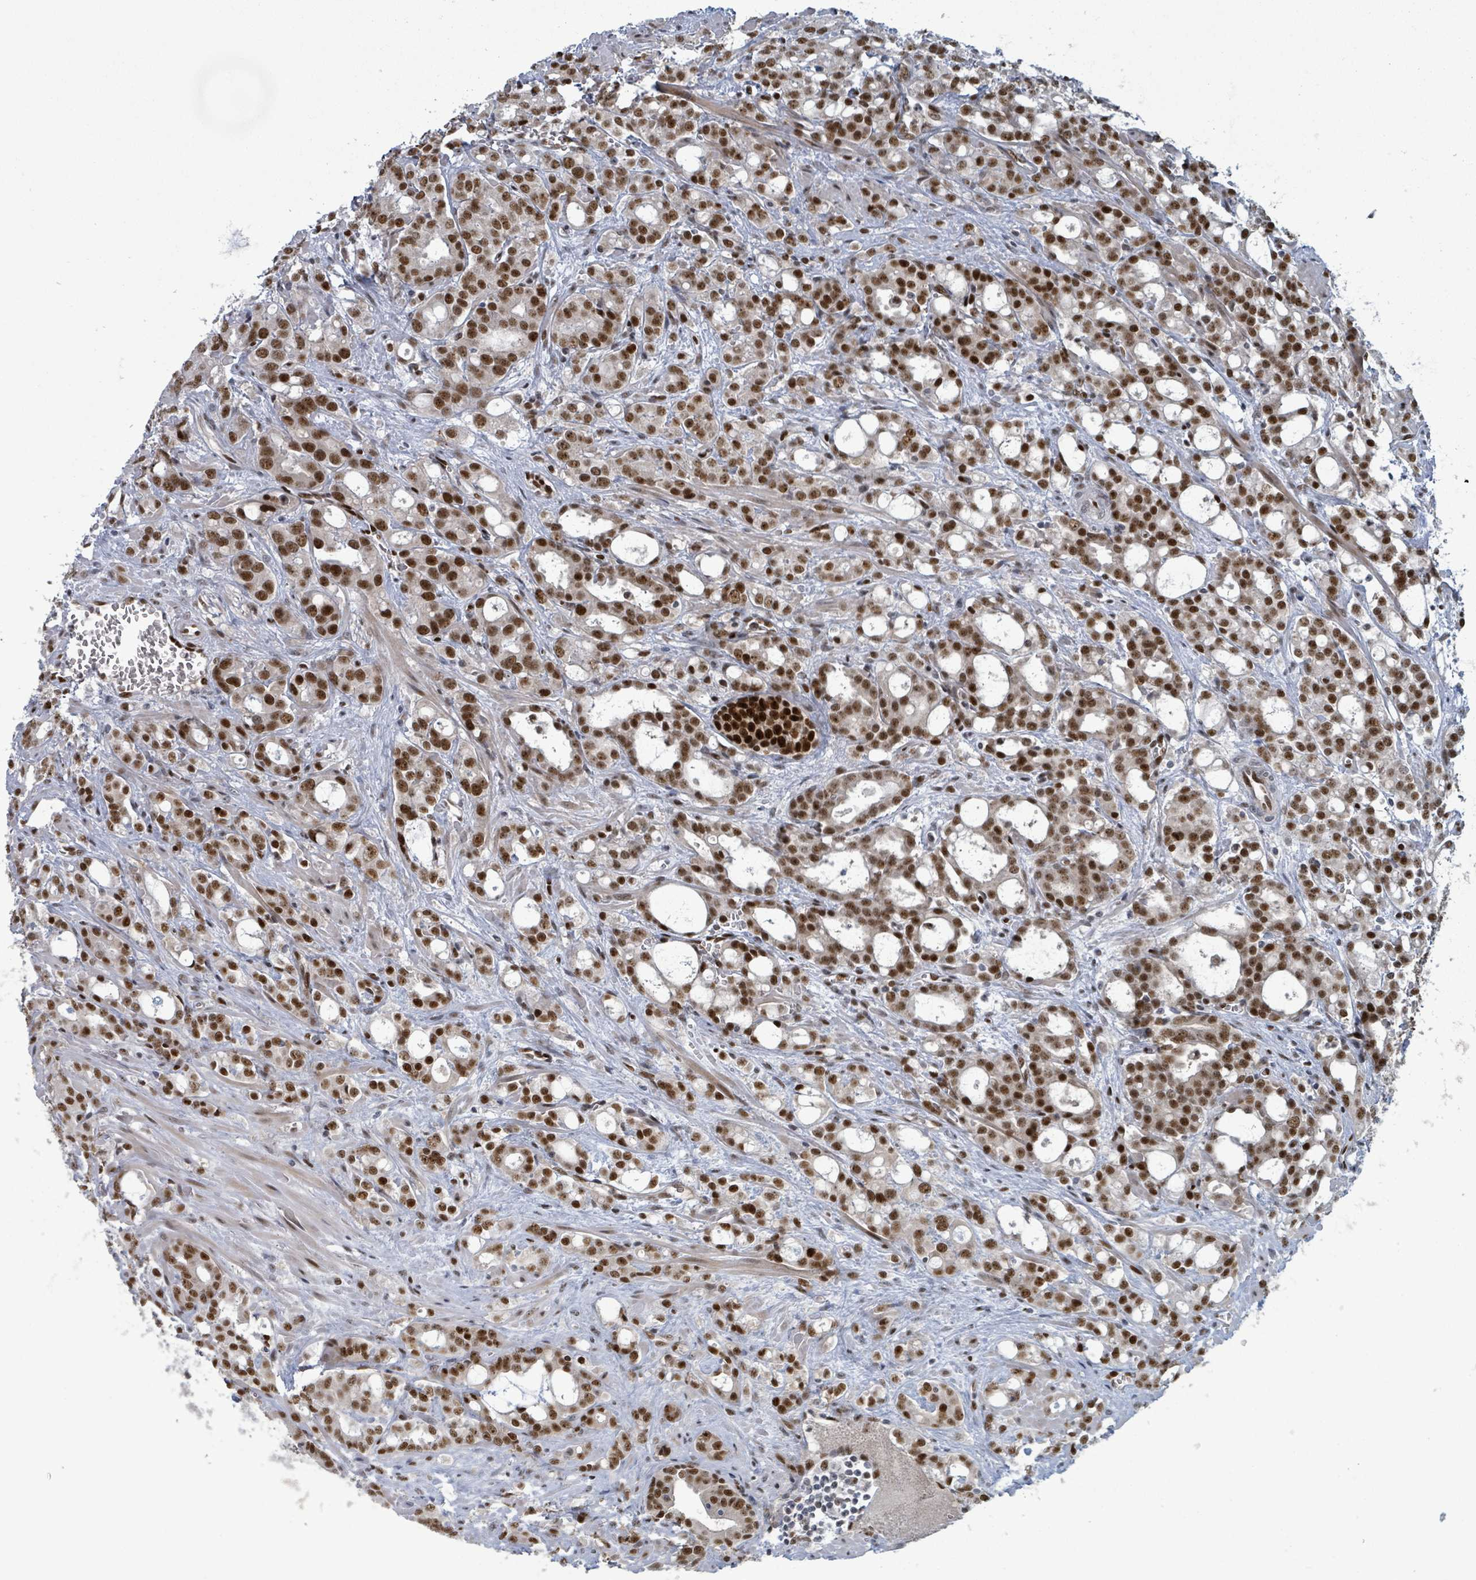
{"staining": {"intensity": "strong", "quantity": ">75%", "location": "nuclear"}, "tissue": "prostate cancer", "cell_type": "Tumor cells", "image_type": "cancer", "snomed": [{"axis": "morphology", "description": "Adenocarcinoma, High grade"}, {"axis": "topography", "description": "Prostate"}], "caption": "There is high levels of strong nuclear positivity in tumor cells of prostate cancer (high-grade adenocarcinoma), as demonstrated by immunohistochemical staining (brown color).", "gene": "KLF3", "patient": {"sex": "male", "age": 72}}